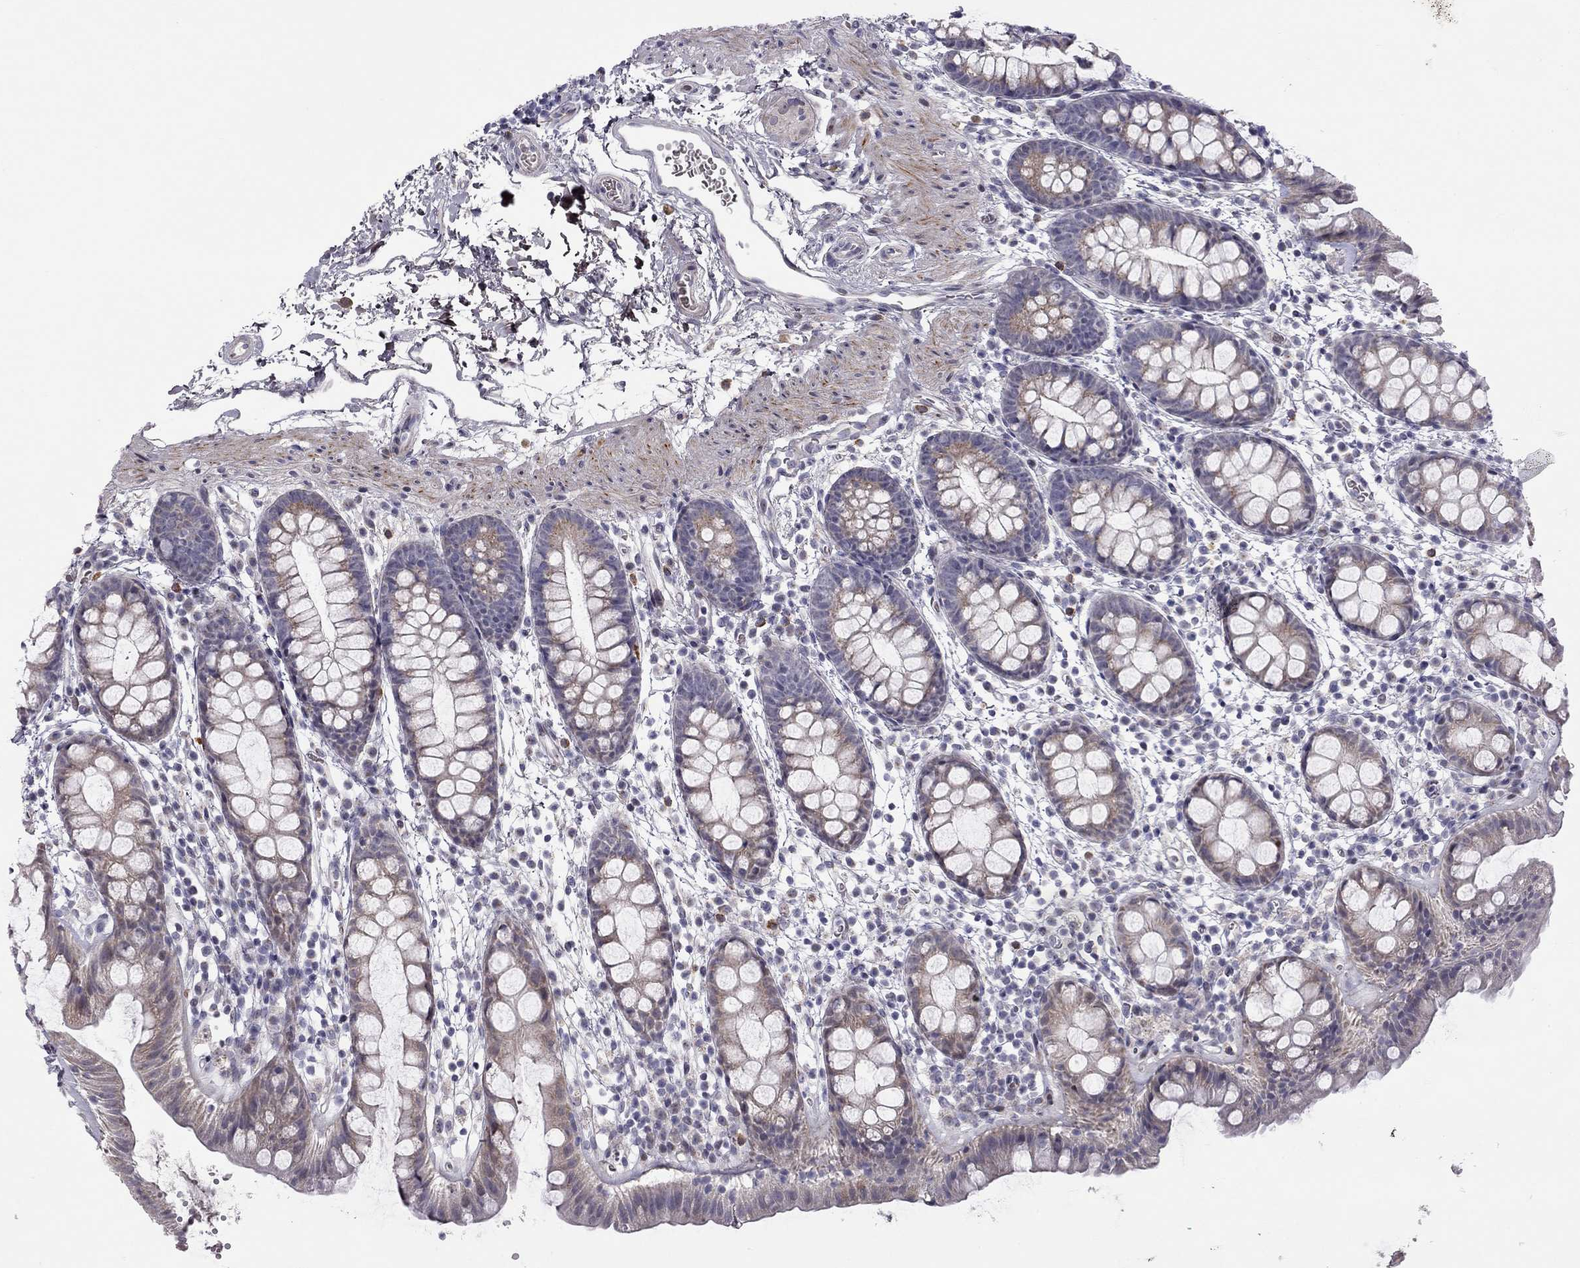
{"staining": {"intensity": "moderate", "quantity": "25%-75%", "location": "cytoplasmic/membranous"}, "tissue": "rectum", "cell_type": "Glandular cells", "image_type": "normal", "snomed": [{"axis": "morphology", "description": "Normal tissue, NOS"}, {"axis": "topography", "description": "Rectum"}], "caption": "Immunohistochemistry (IHC) photomicrograph of unremarkable rectum: rectum stained using immunohistochemistry (IHC) displays medium levels of moderate protein expression localized specifically in the cytoplasmic/membranous of glandular cells, appearing as a cytoplasmic/membranous brown color.", "gene": "C8orf88", "patient": {"sex": "male", "age": 57}}